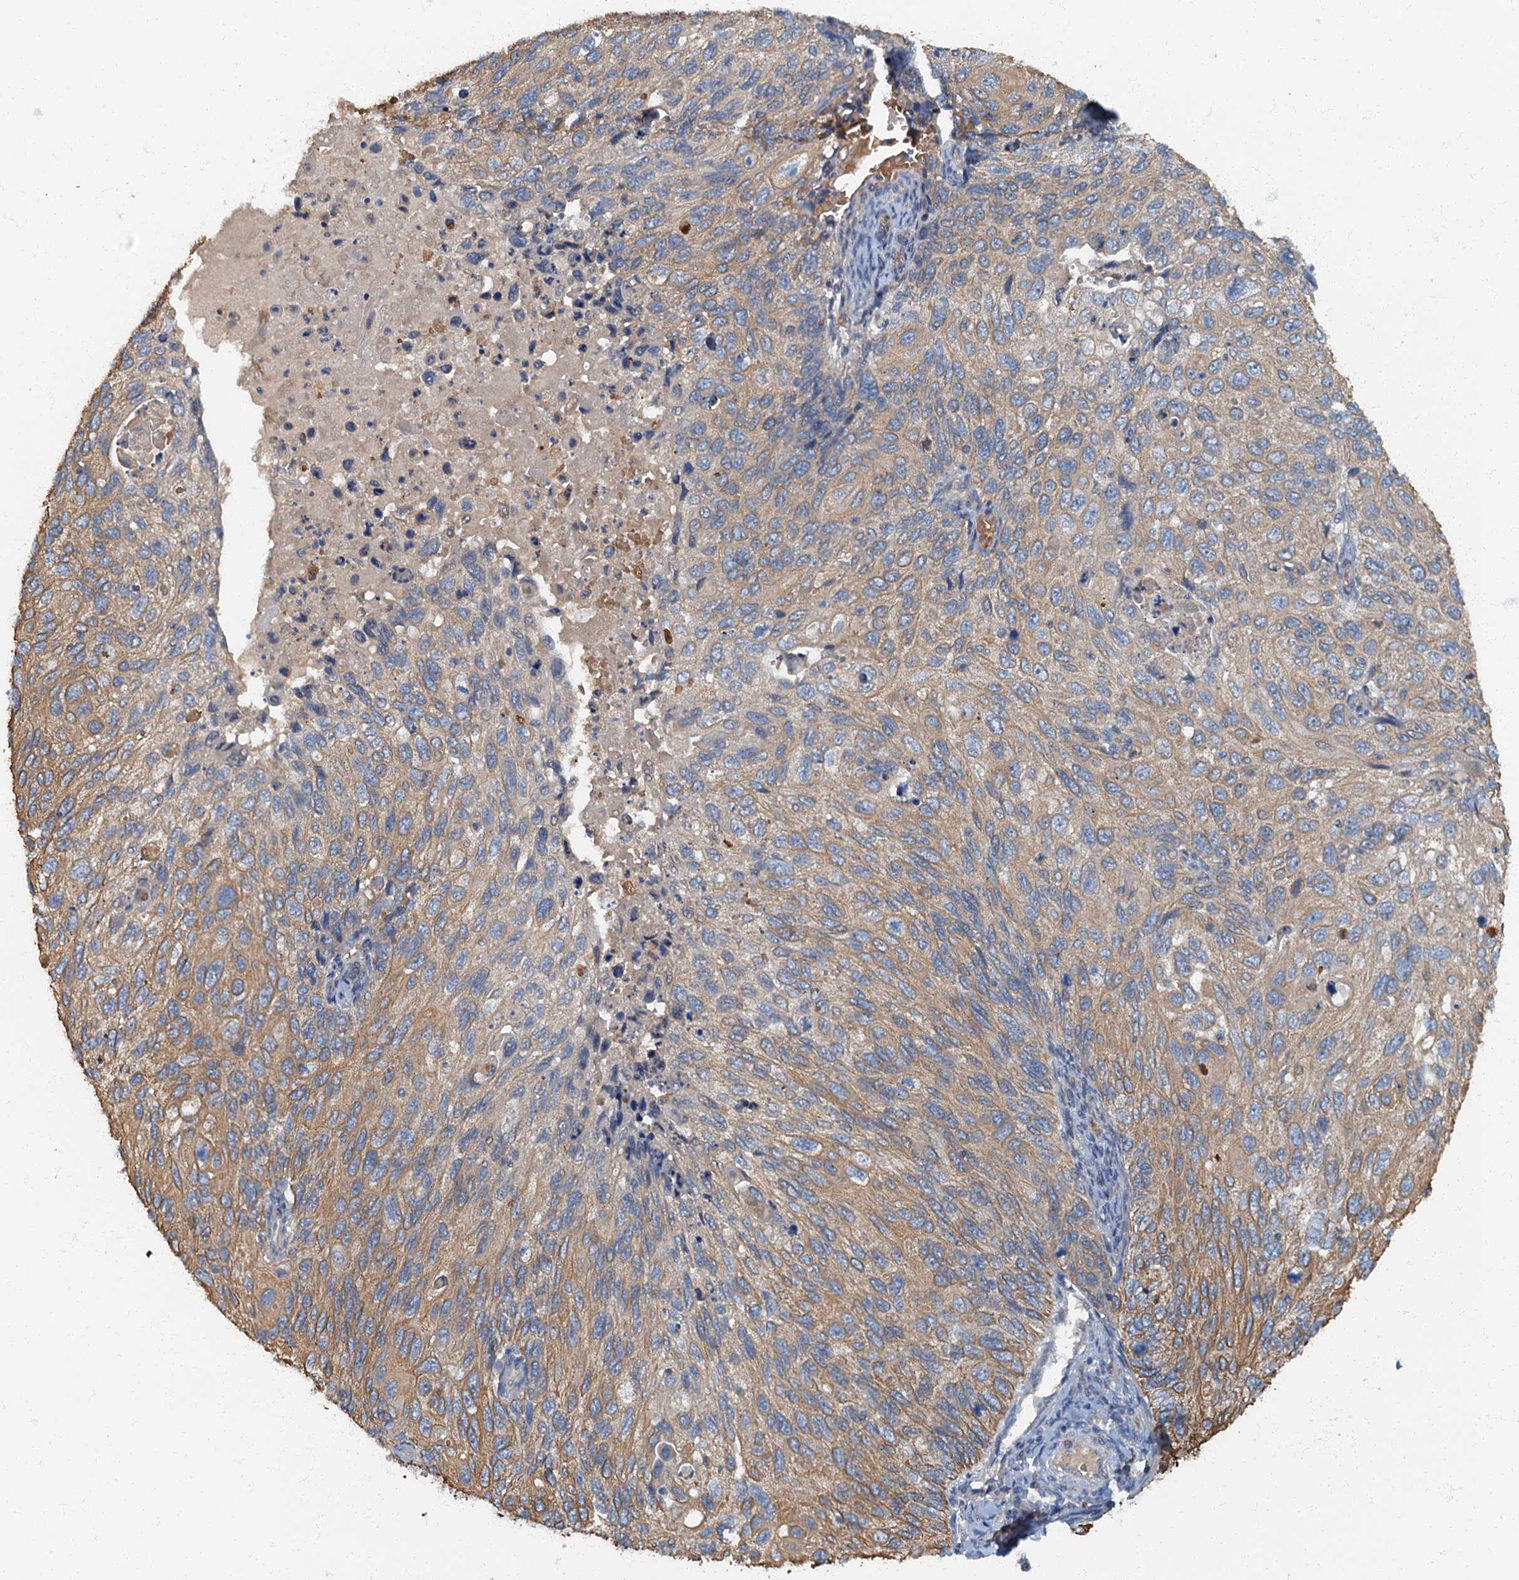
{"staining": {"intensity": "moderate", "quantity": ">75%", "location": "cytoplasmic/membranous"}, "tissue": "cervical cancer", "cell_type": "Tumor cells", "image_type": "cancer", "snomed": [{"axis": "morphology", "description": "Squamous cell carcinoma, NOS"}, {"axis": "topography", "description": "Cervix"}], "caption": "Immunohistochemistry (IHC) staining of cervical cancer (squamous cell carcinoma), which demonstrates medium levels of moderate cytoplasmic/membranous positivity in about >75% of tumor cells indicating moderate cytoplasmic/membranous protein staining. The staining was performed using DAB (brown) for protein detection and nuclei were counterstained in hematoxylin (blue).", "gene": "ARL11", "patient": {"sex": "female", "age": 70}}